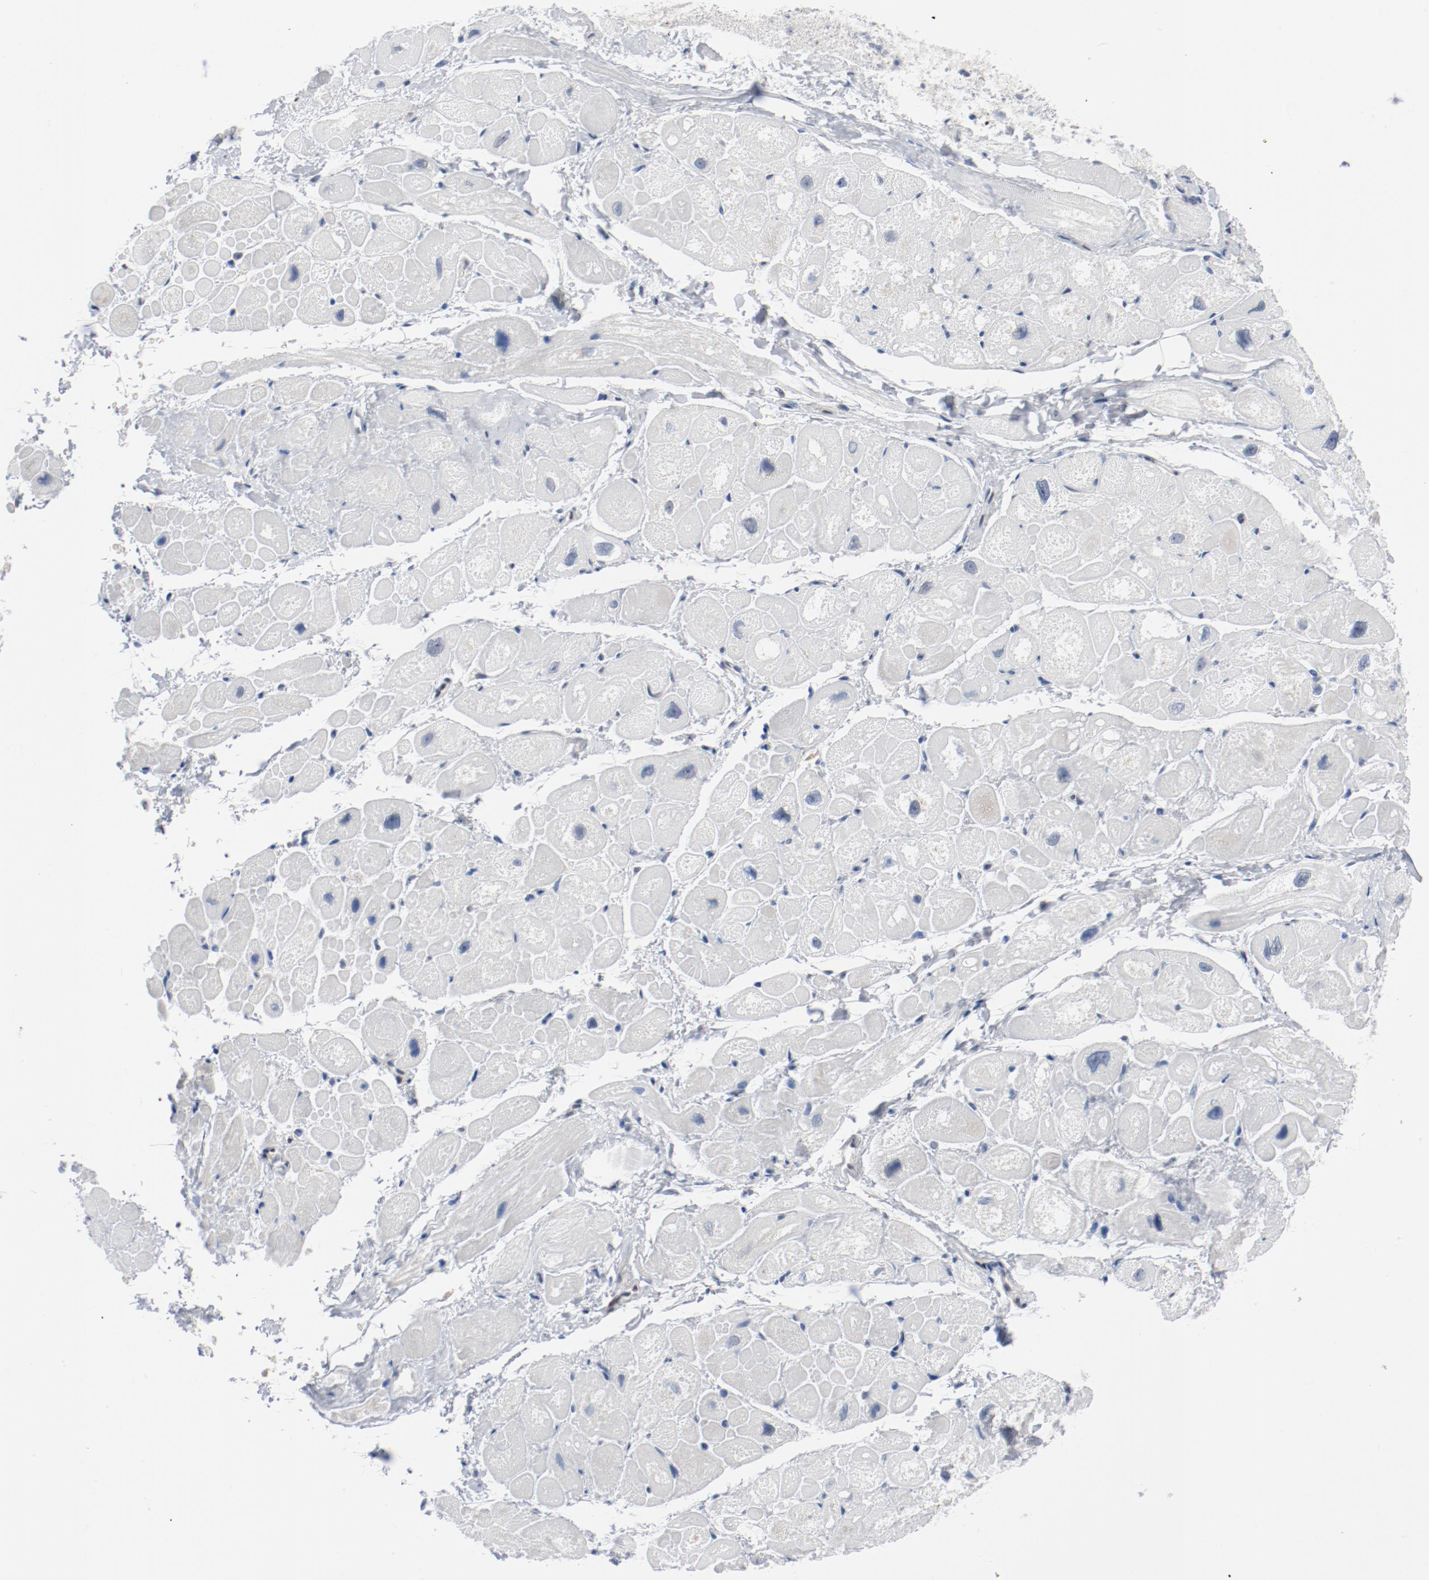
{"staining": {"intensity": "negative", "quantity": "none", "location": "none"}, "tissue": "heart muscle", "cell_type": "Cardiomyocytes", "image_type": "normal", "snomed": [{"axis": "morphology", "description": "Normal tissue, NOS"}, {"axis": "topography", "description": "Heart"}], "caption": "This is a histopathology image of immunohistochemistry staining of benign heart muscle, which shows no positivity in cardiomyocytes. The staining was performed using DAB (3,3'-diaminobenzidine) to visualize the protein expression in brown, while the nuclei were stained in blue with hematoxylin (Magnification: 20x).", "gene": "ENSG00000285708", "patient": {"sex": "male", "age": 49}}